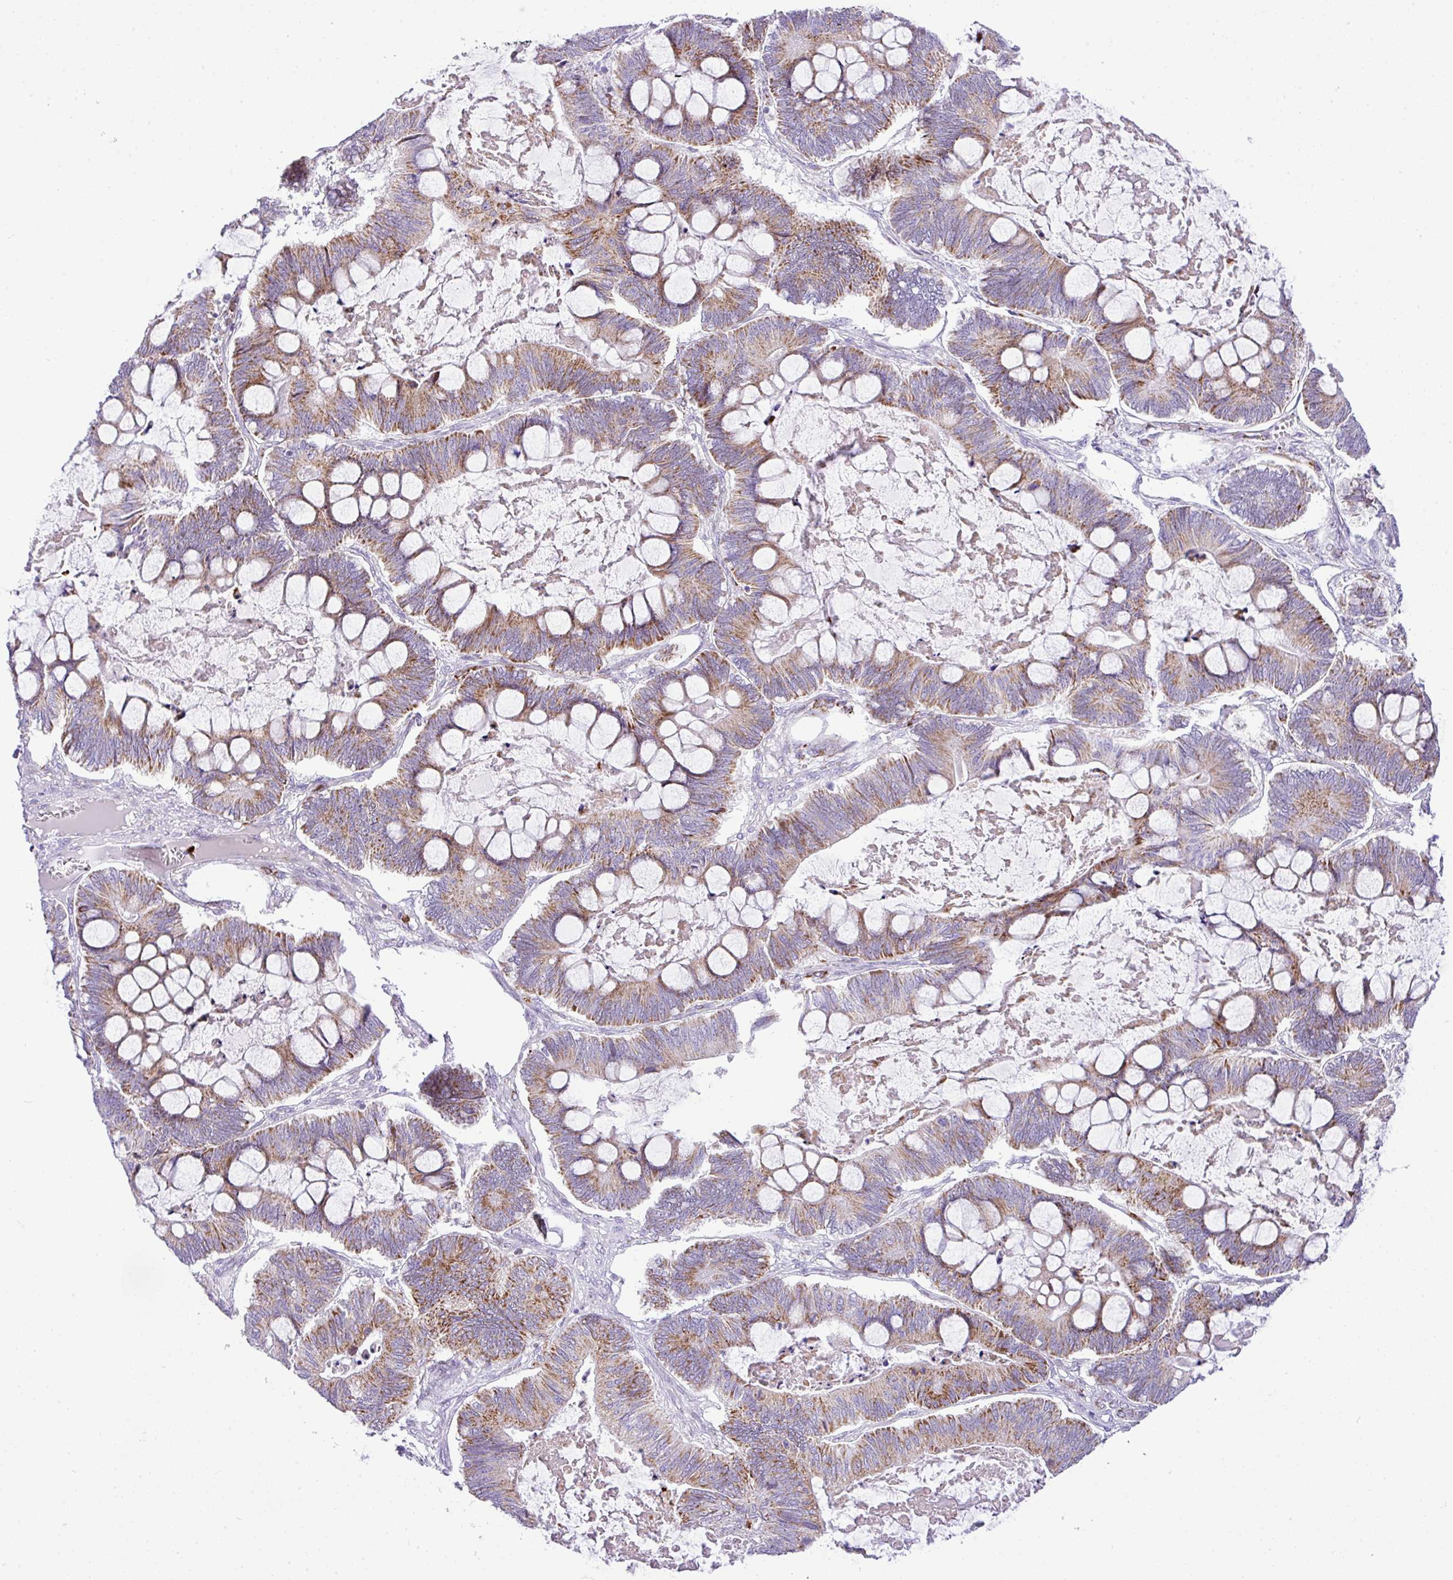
{"staining": {"intensity": "moderate", "quantity": "25%-75%", "location": "cytoplasmic/membranous"}, "tissue": "ovarian cancer", "cell_type": "Tumor cells", "image_type": "cancer", "snomed": [{"axis": "morphology", "description": "Cystadenocarcinoma, mucinous, NOS"}, {"axis": "topography", "description": "Ovary"}], "caption": "Protein expression analysis of mucinous cystadenocarcinoma (ovarian) exhibits moderate cytoplasmic/membranous expression in approximately 25%-75% of tumor cells.", "gene": "RCAN2", "patient": {"sex": "female", "age": 61}}